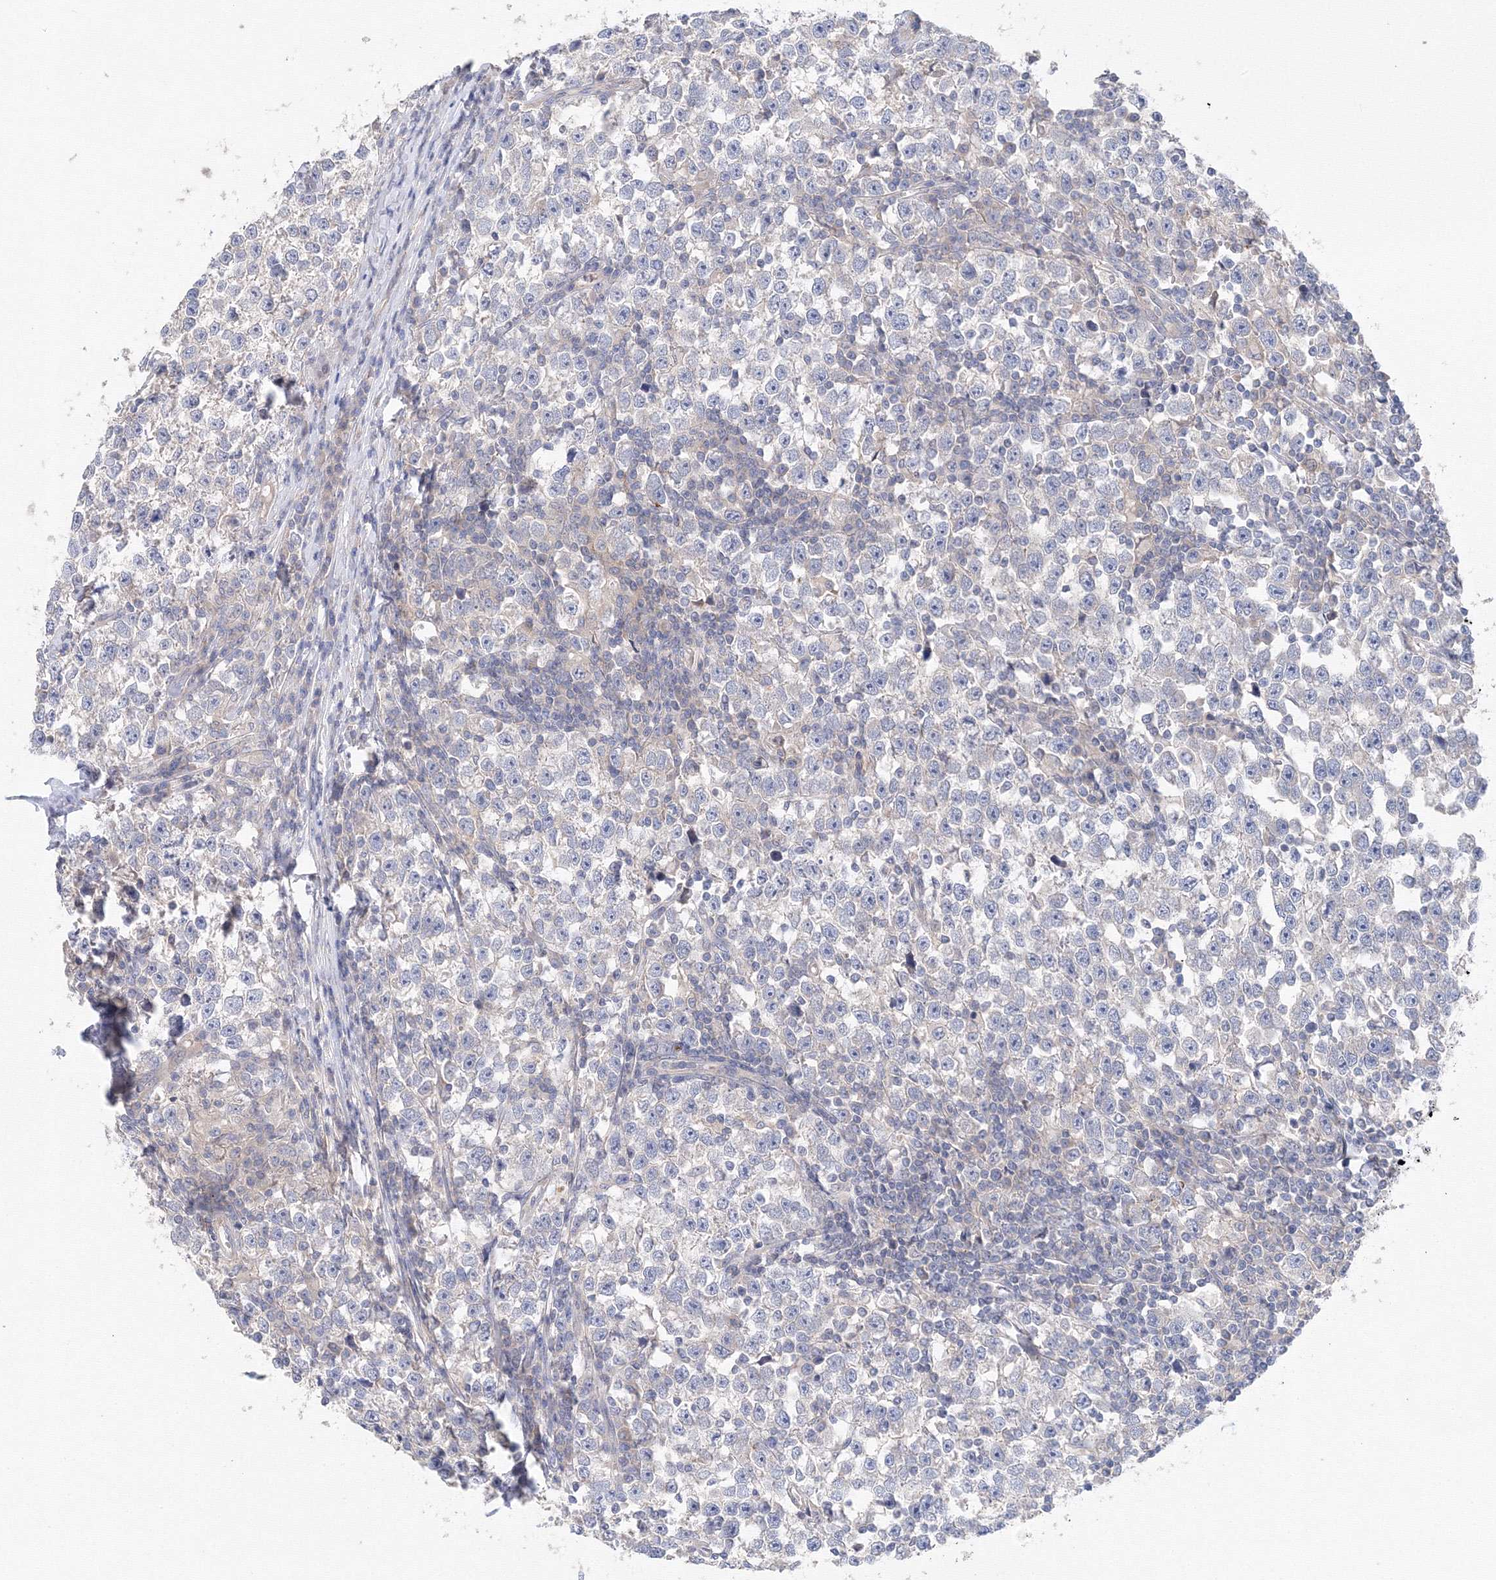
{"staining": {"intensity": "weak", "quantity": "<25%", "location": "cytoplasmic/membranous"}, "tissue": "testis cancer", "cell_type": "Tumor cells", "image_type": "cancer", "snomed": [{"axis": "morphology", "description": "Normal tissue, NOS"}, {"axis": "morphology", "description": "Seminoma, NOS"}, {"axis": "topography", "description": "Testis"}], "caption": "Photomicrograph shows no significant protein expression in tumor cells of seminoma (testis).", "gene": "DIS3L2", "patient": {"sex": "male", "age": 43}}